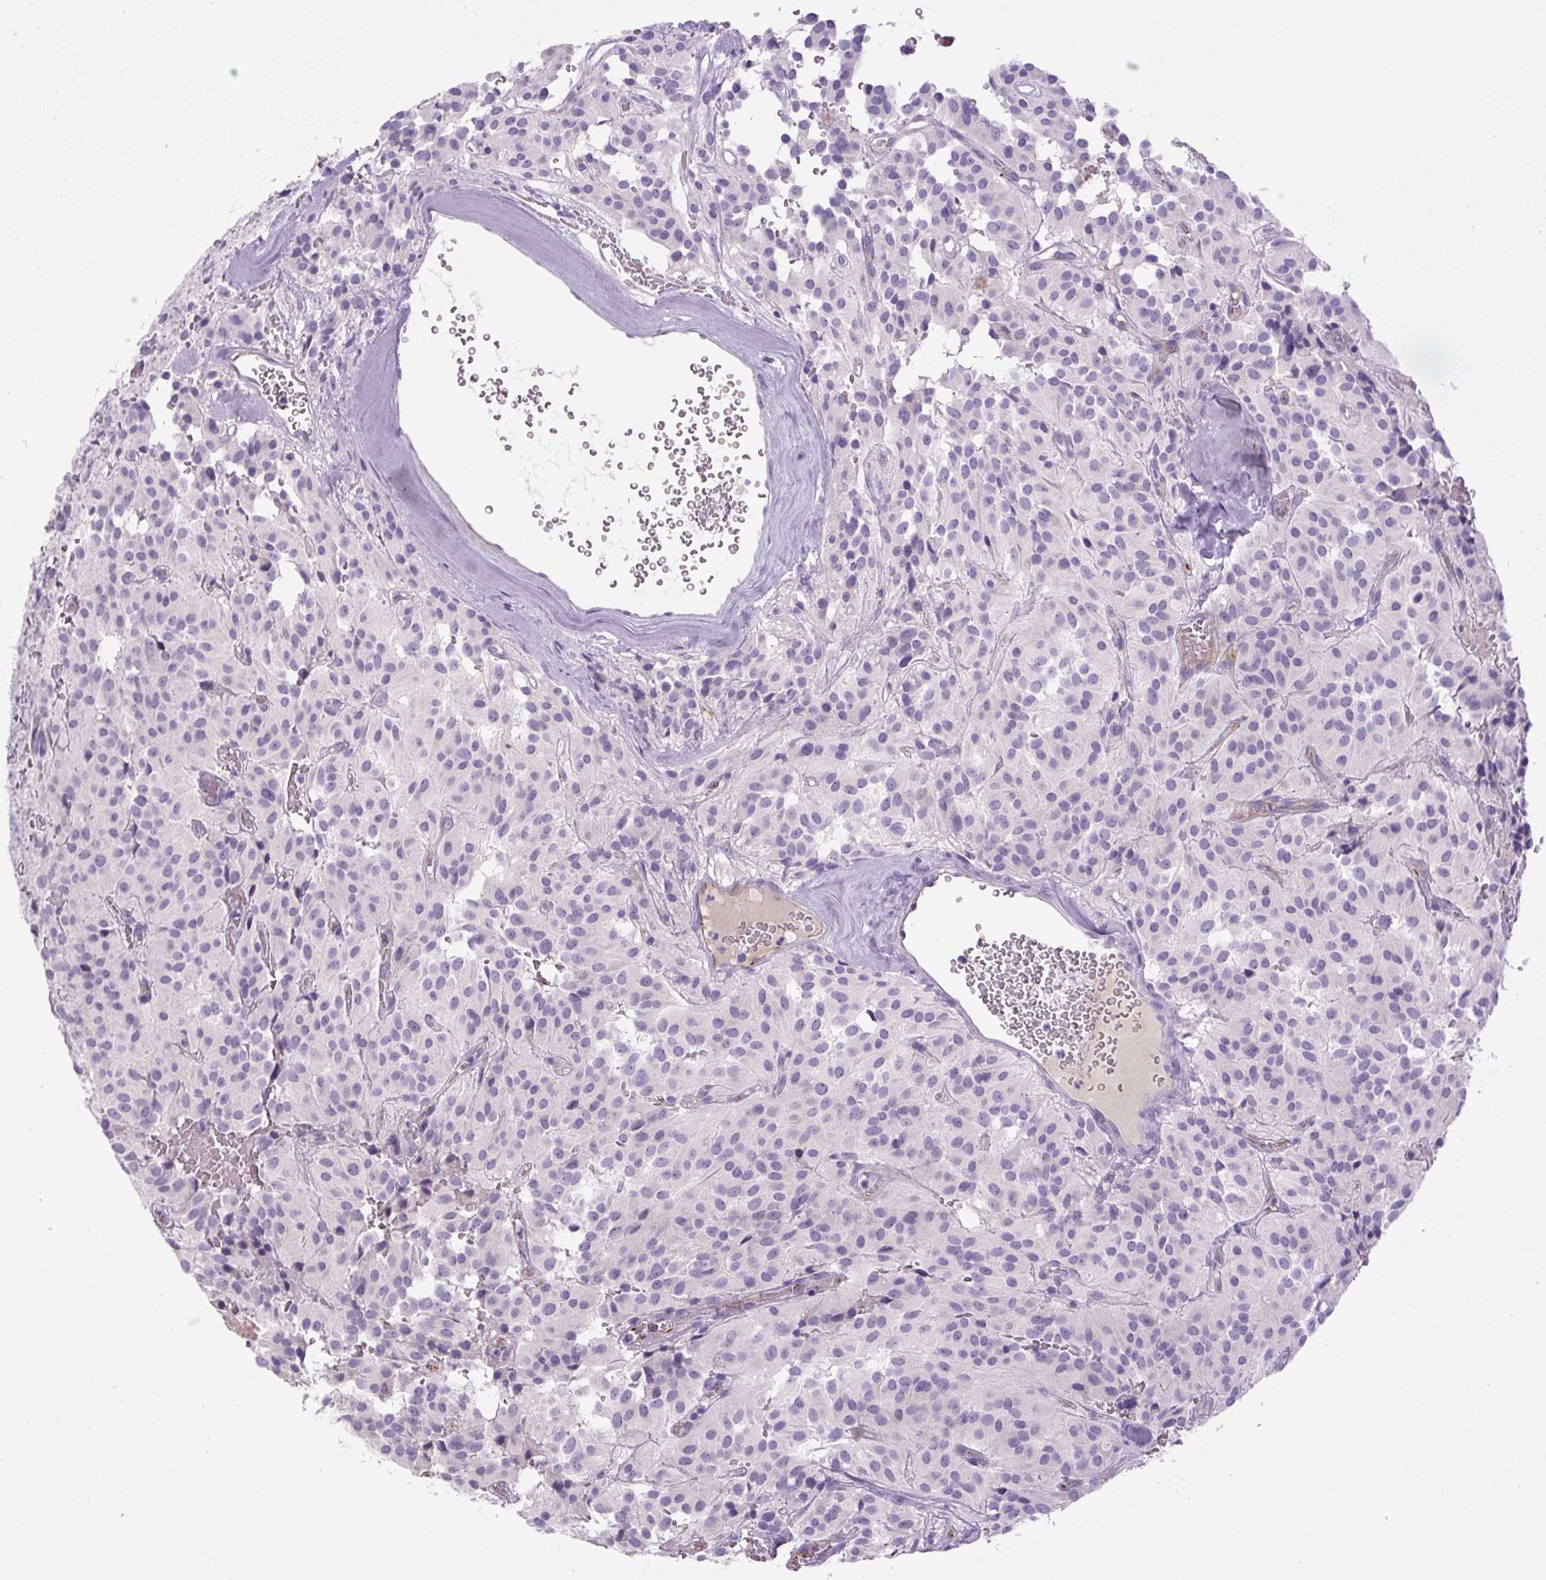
{"staining": {"intensity": "negative", "quantity": "none", "location": "none"}, "tissue": "glioma", "cell_type": "Tumor cells", "image_type": "cancer", "snomed": [{"axis": "morphology", "description": "Glioma, malignant, Low grade"}, {"axis": "topography", "description": "Brain"}], "caption": "High magnification brightfield microscopy of low-grade glioma (malignant) stained with DAB (3,3'-diaminobenzidine) (brown) and counterstained with hematoxylin (blue): tumor cells show no significant staining.", "gene": "RSPO4", "patient": {"sex": "male", "age": 42}}